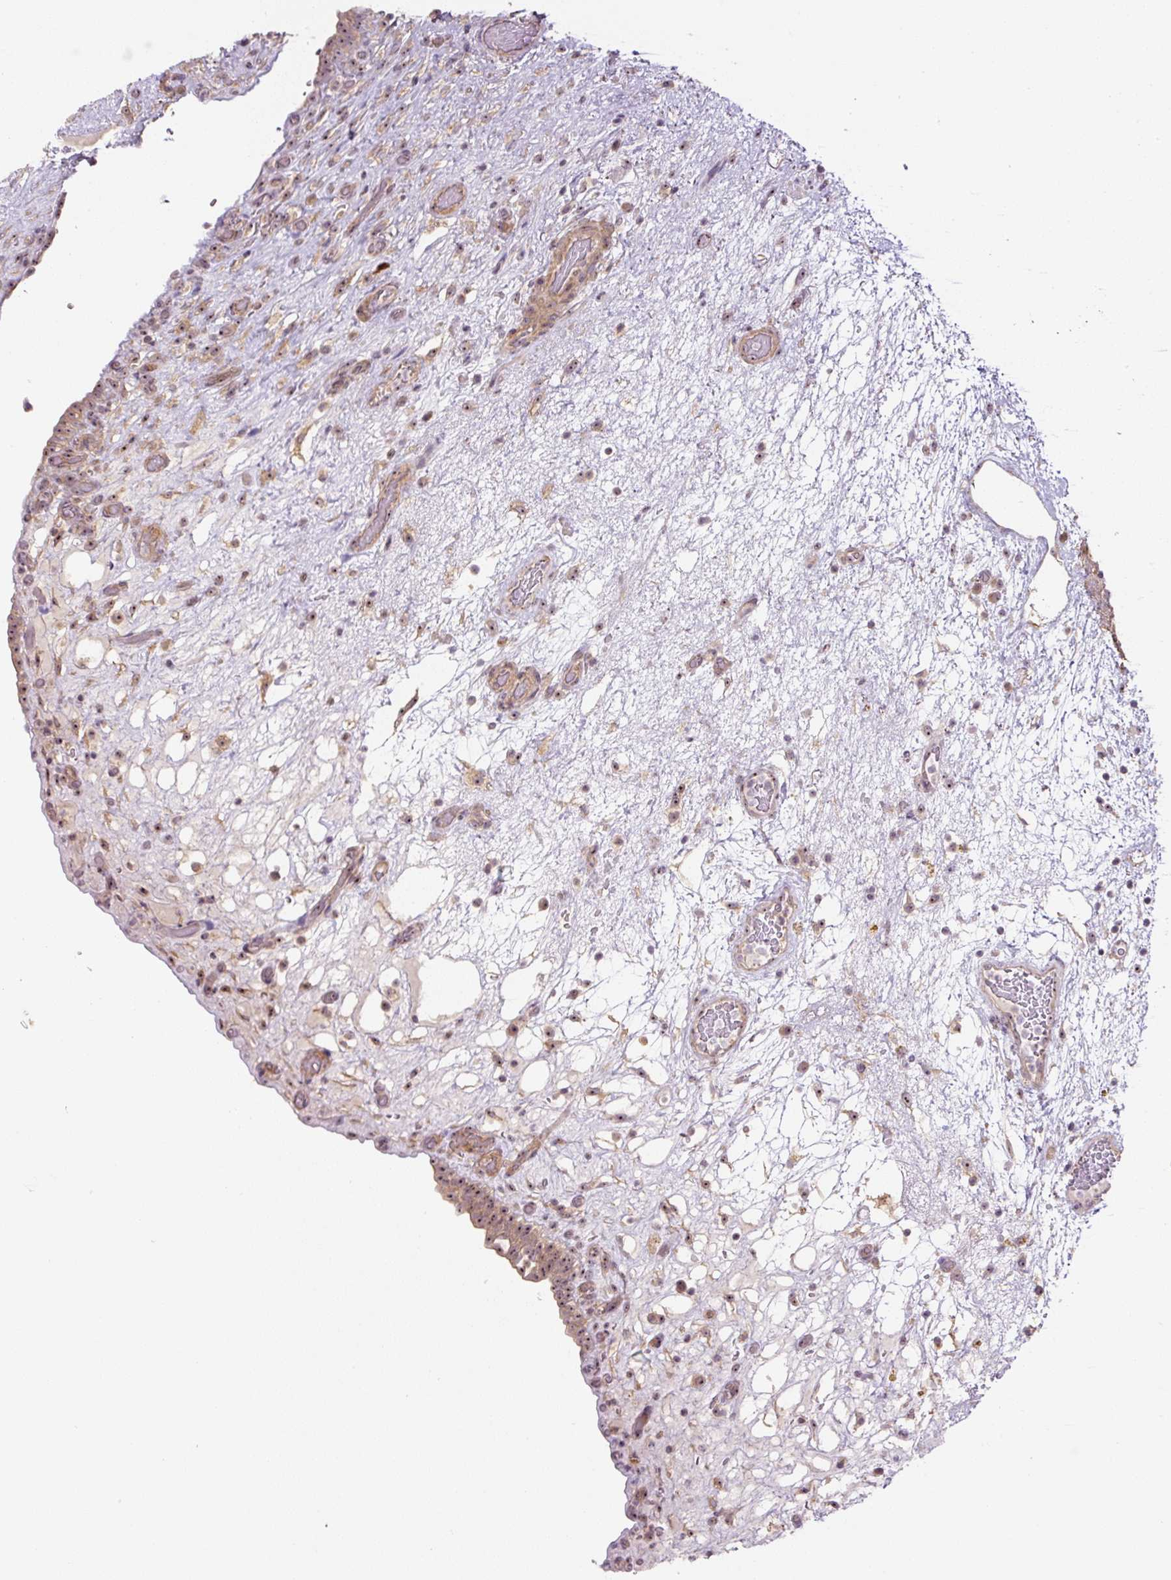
{"staining": {"intensity": "weak", "quantity": "25%-75%", "location": "cytoplasmic/membranous,nuclear"}, "tissue": "urinary bladder", "cell_type": "Urothelial cells", "image_type": "normal", "snomed": [{"axis": "morphology", "description": "Normal tissue, NOS"}, {"axis": "topography", "description": "Urinary bladder"}], "caption": "Urothelial cells demonstrate low levels of weak cytoplasmic/membranous,nuclear expression in approximately 25%-75% of cells in benign urinary bladder.", "gene": "TMEM151B", "patient": {"sex": "male", "age": 71}}